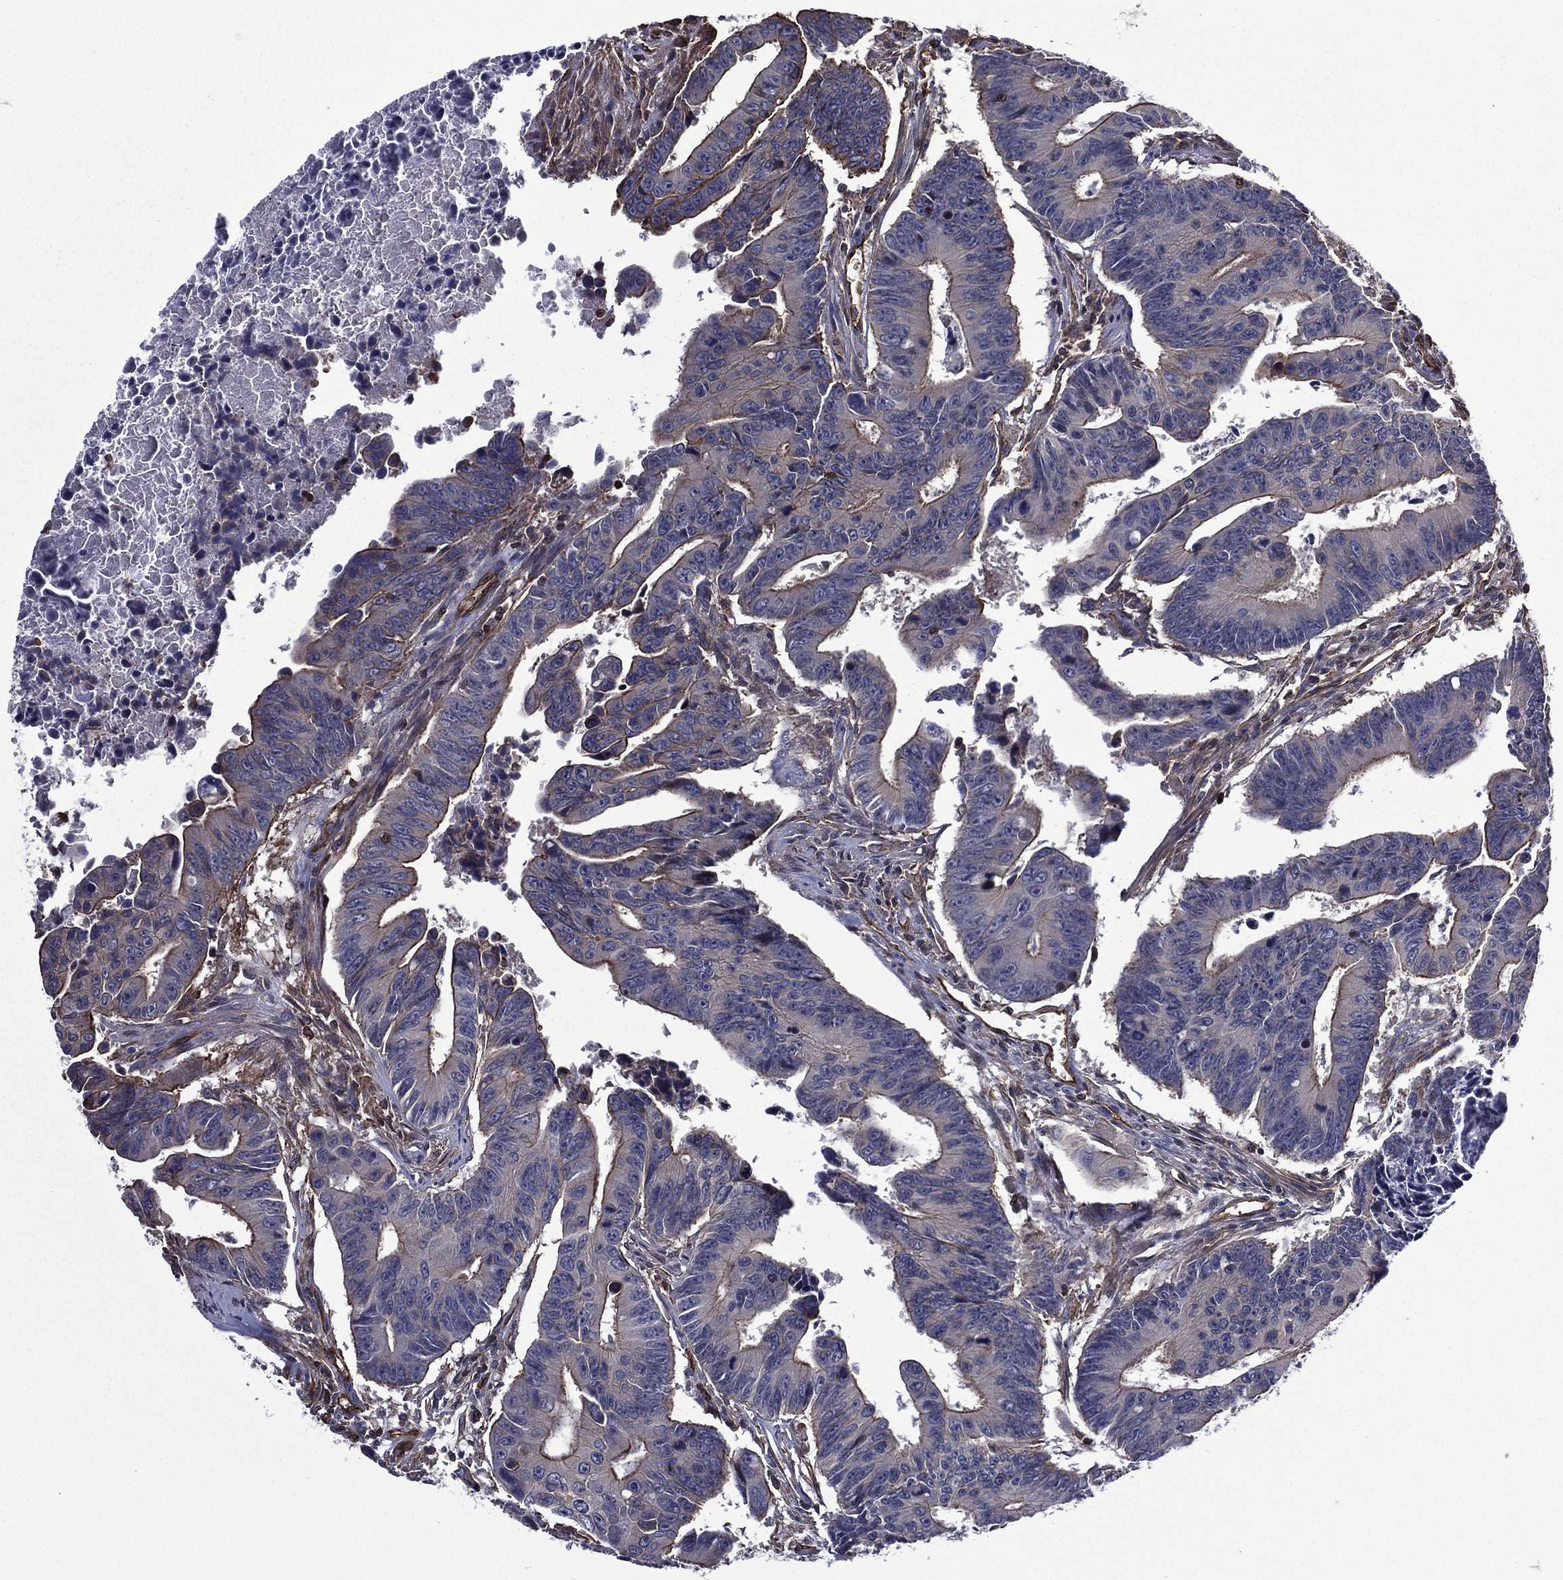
{"staining": {"intensity": "moderate", "quantity": "25%-75%", "location": "cytoplasmic/membranous"}, "tissue": "colorectal cancer", "cell_type": "Tumor cells", "image_type": "cancer", "snomed": [{"axis": "morphology", "description": "Adenocarcinoma, NOS"}, {"axis": "topography", "description": "Colon"}], "caption": "Colorectal adenocarcinoma tissue demonstrates moderate cytoplasmic/membranous staining in approximately 25%-75% of tumor cells", "gene": "PLPP3", "patient": {"sex": "female", "age": 87}}